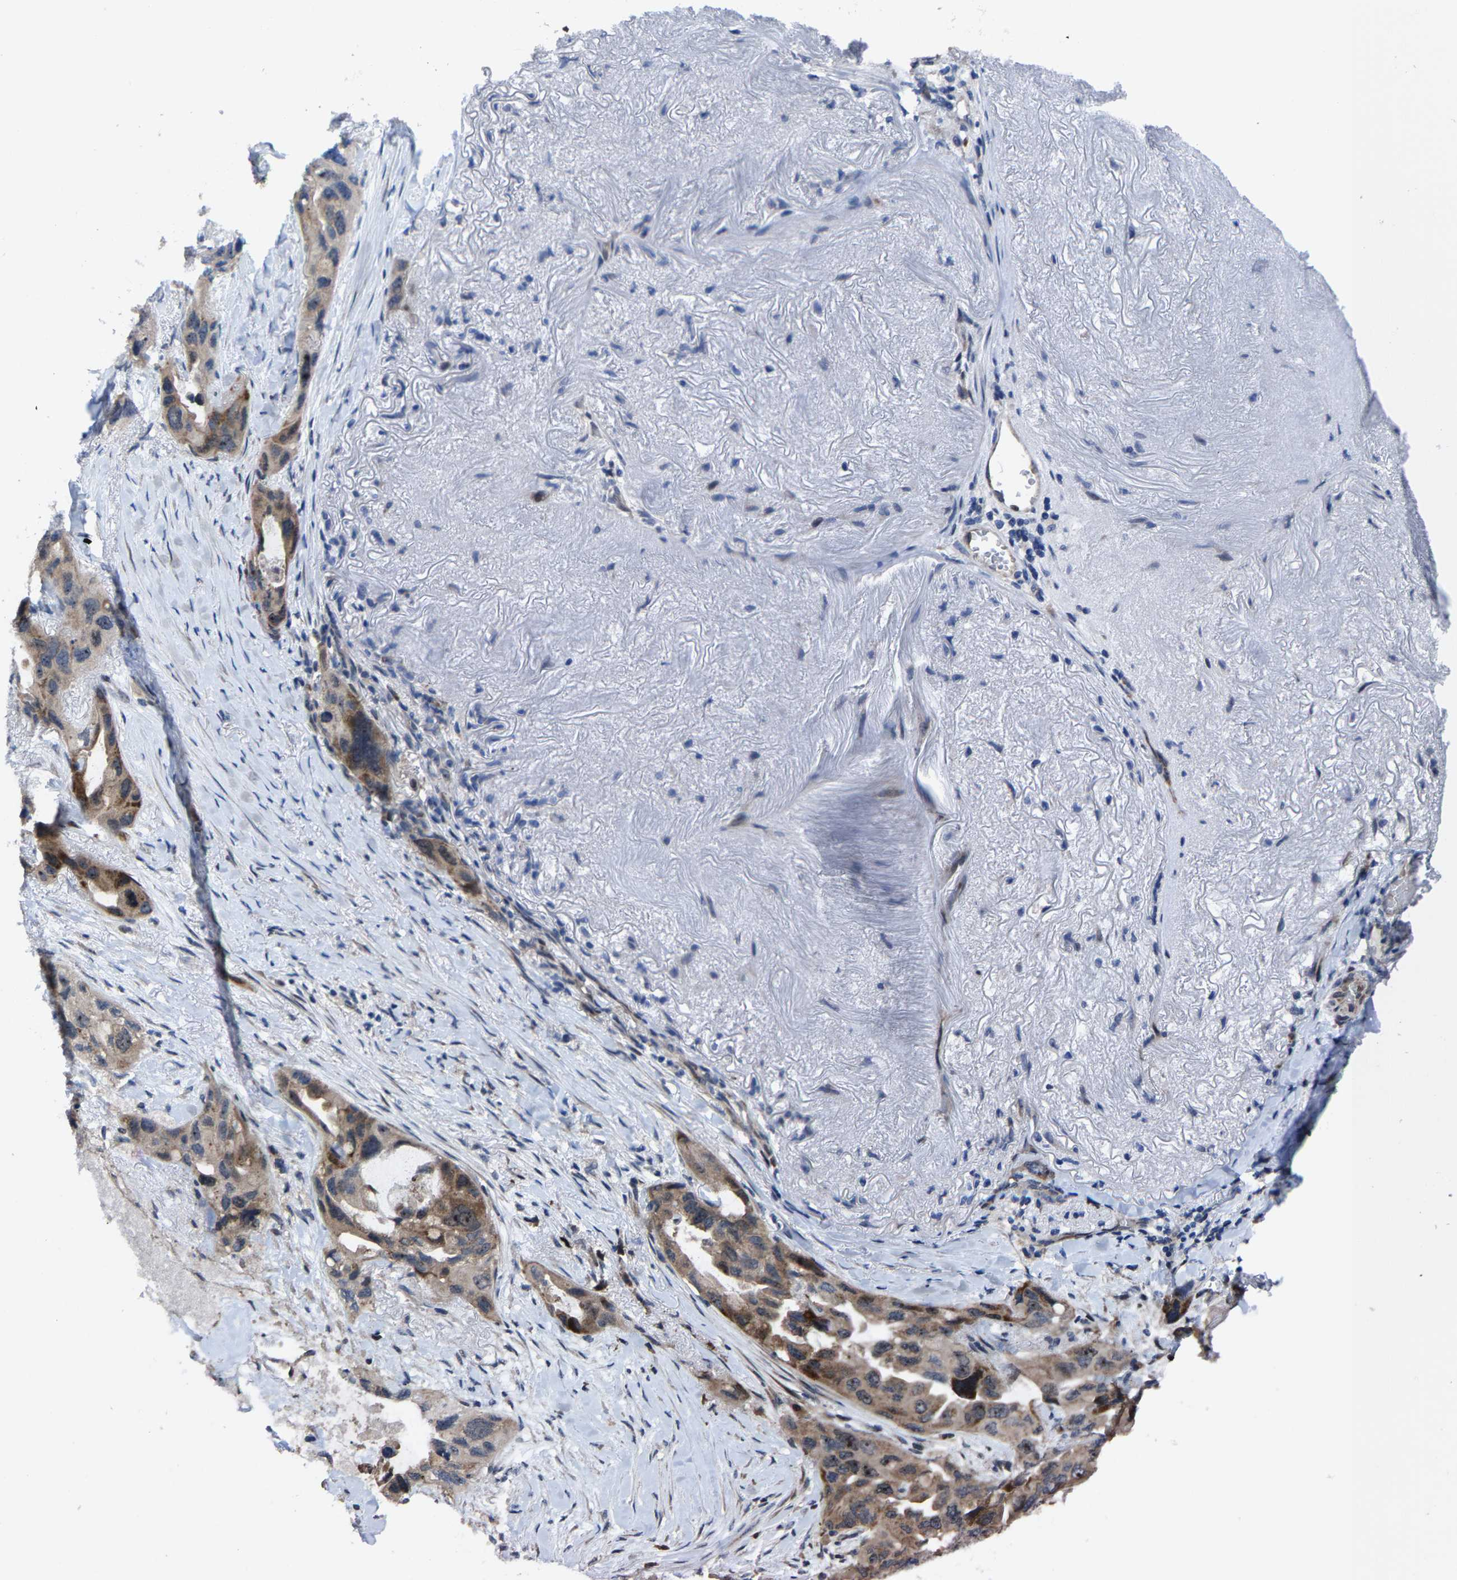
{"staining": {"intensity": "weak", "quantity": "25%-75%", "location": "cytoplasmic/membranous,nuclear"}, "tissue": "lung cancer", "cell_type": "Tumor cells", "image_type": "cancer", "snomed": [{"axis": "morphology", "description": "Squamous cell carcinoma, NOS"}, {"axis": "topography", "description": "Lung"}], "caption": "Squamous cell carcinoma (lung) stained for a protein (brown) demonstrates weak cytoplasmic/membranous and nuclear positive positivity in about 25%-75% of tumor cells.", "gene": "HAUS6", "patient": {"sex": "female", "age": 73}}